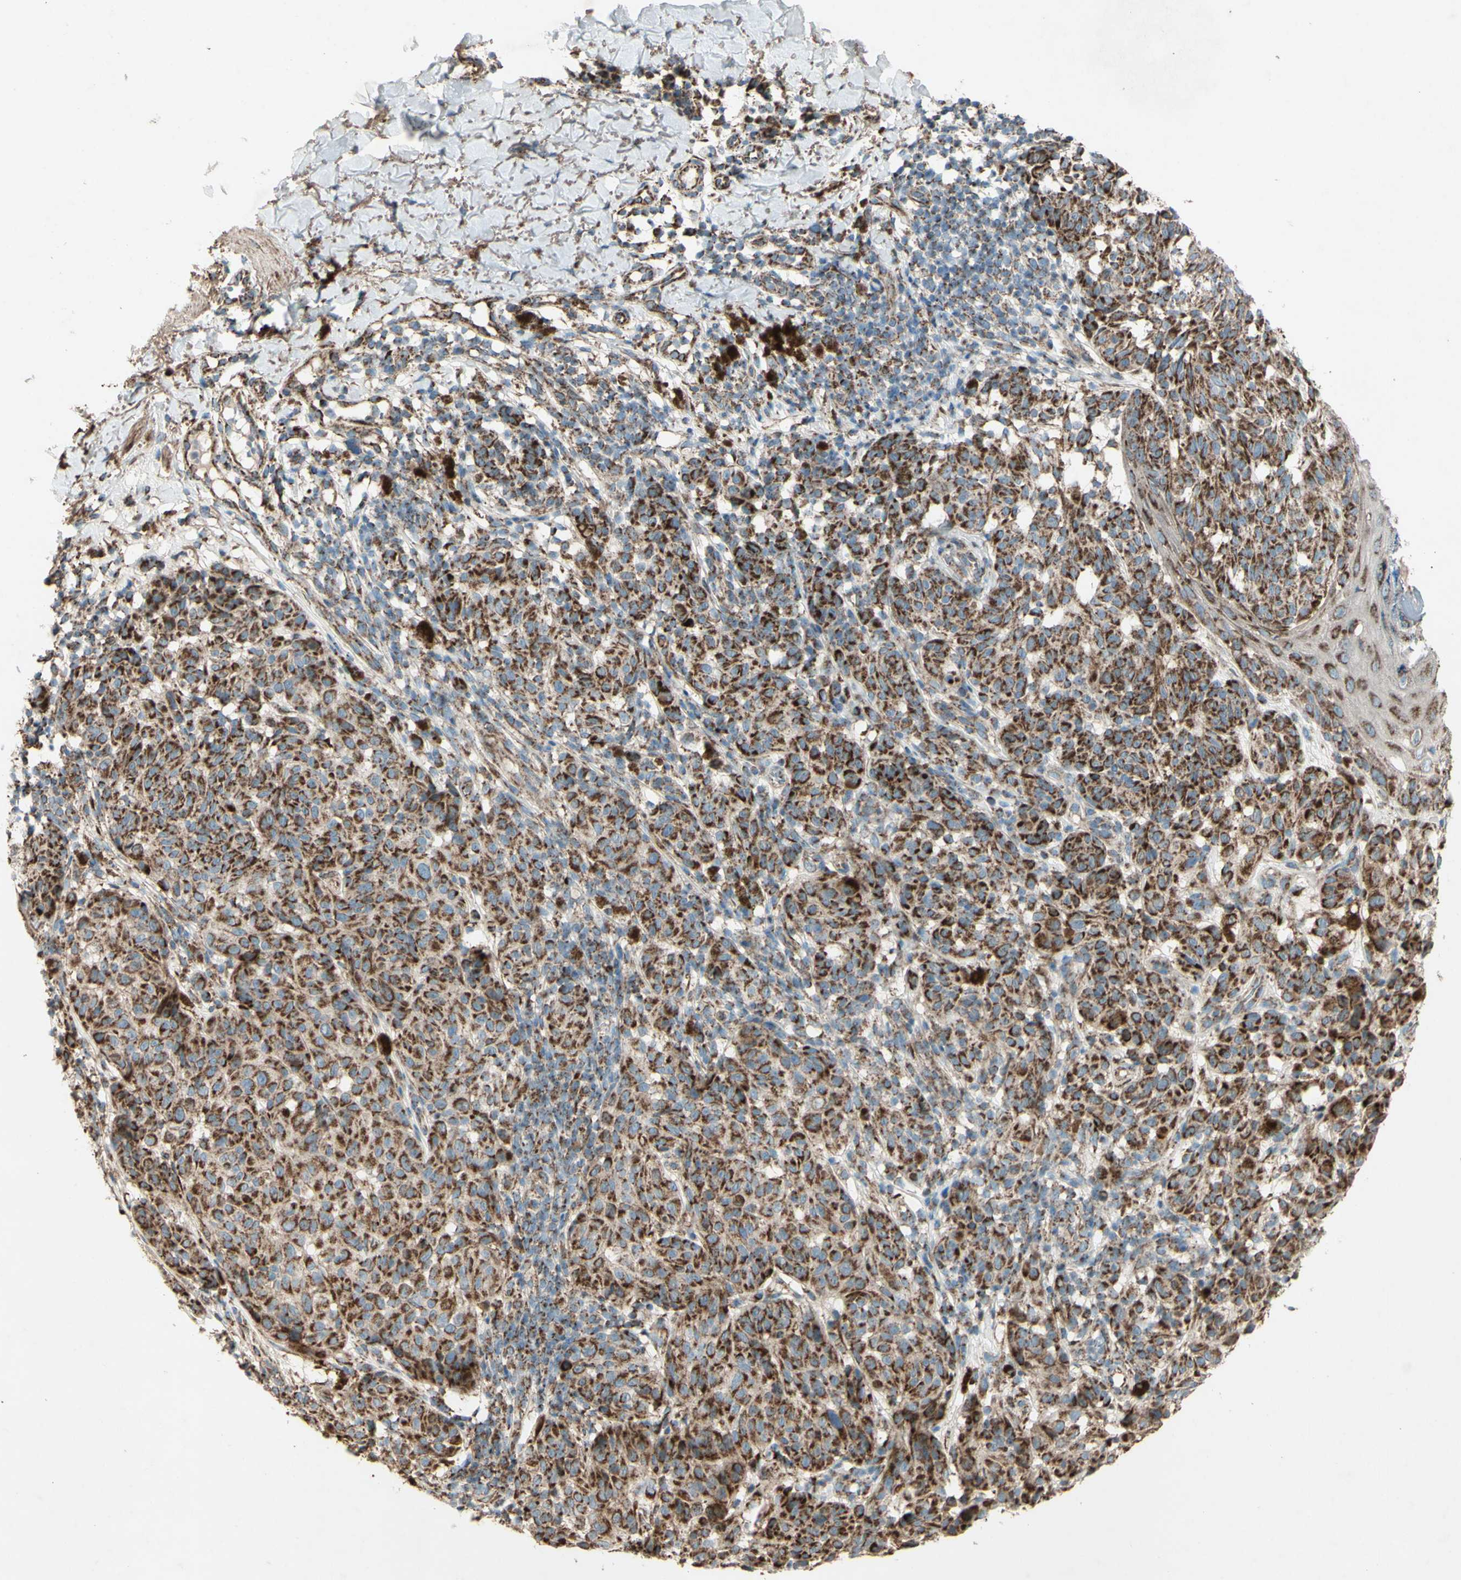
{"staining": {"intensity": "strong", "quantity": ">75%", "location": "cytoplasmic/membranous"}, "tissue": "melanoma", "cell_type": "Tumor cells", "image_type": "cancer", "snomed": [{"axis": "morphology", "description": "Malignant melanoma, NOS"}, {"axis": "topography", "description": "Skin"}], "caption": "High-magnification brightfield microscopy of melanoma stained with DAB (3,3'-diaminobenzidine) (brown) and counterstained with hematoxylin (blue). tumor cells exhibit strong cytoplasmic/membranous staining is appreciated in about>75% of cells.", "gene": "RHOT1", "patient": {"sex": "female", "age": 46}}